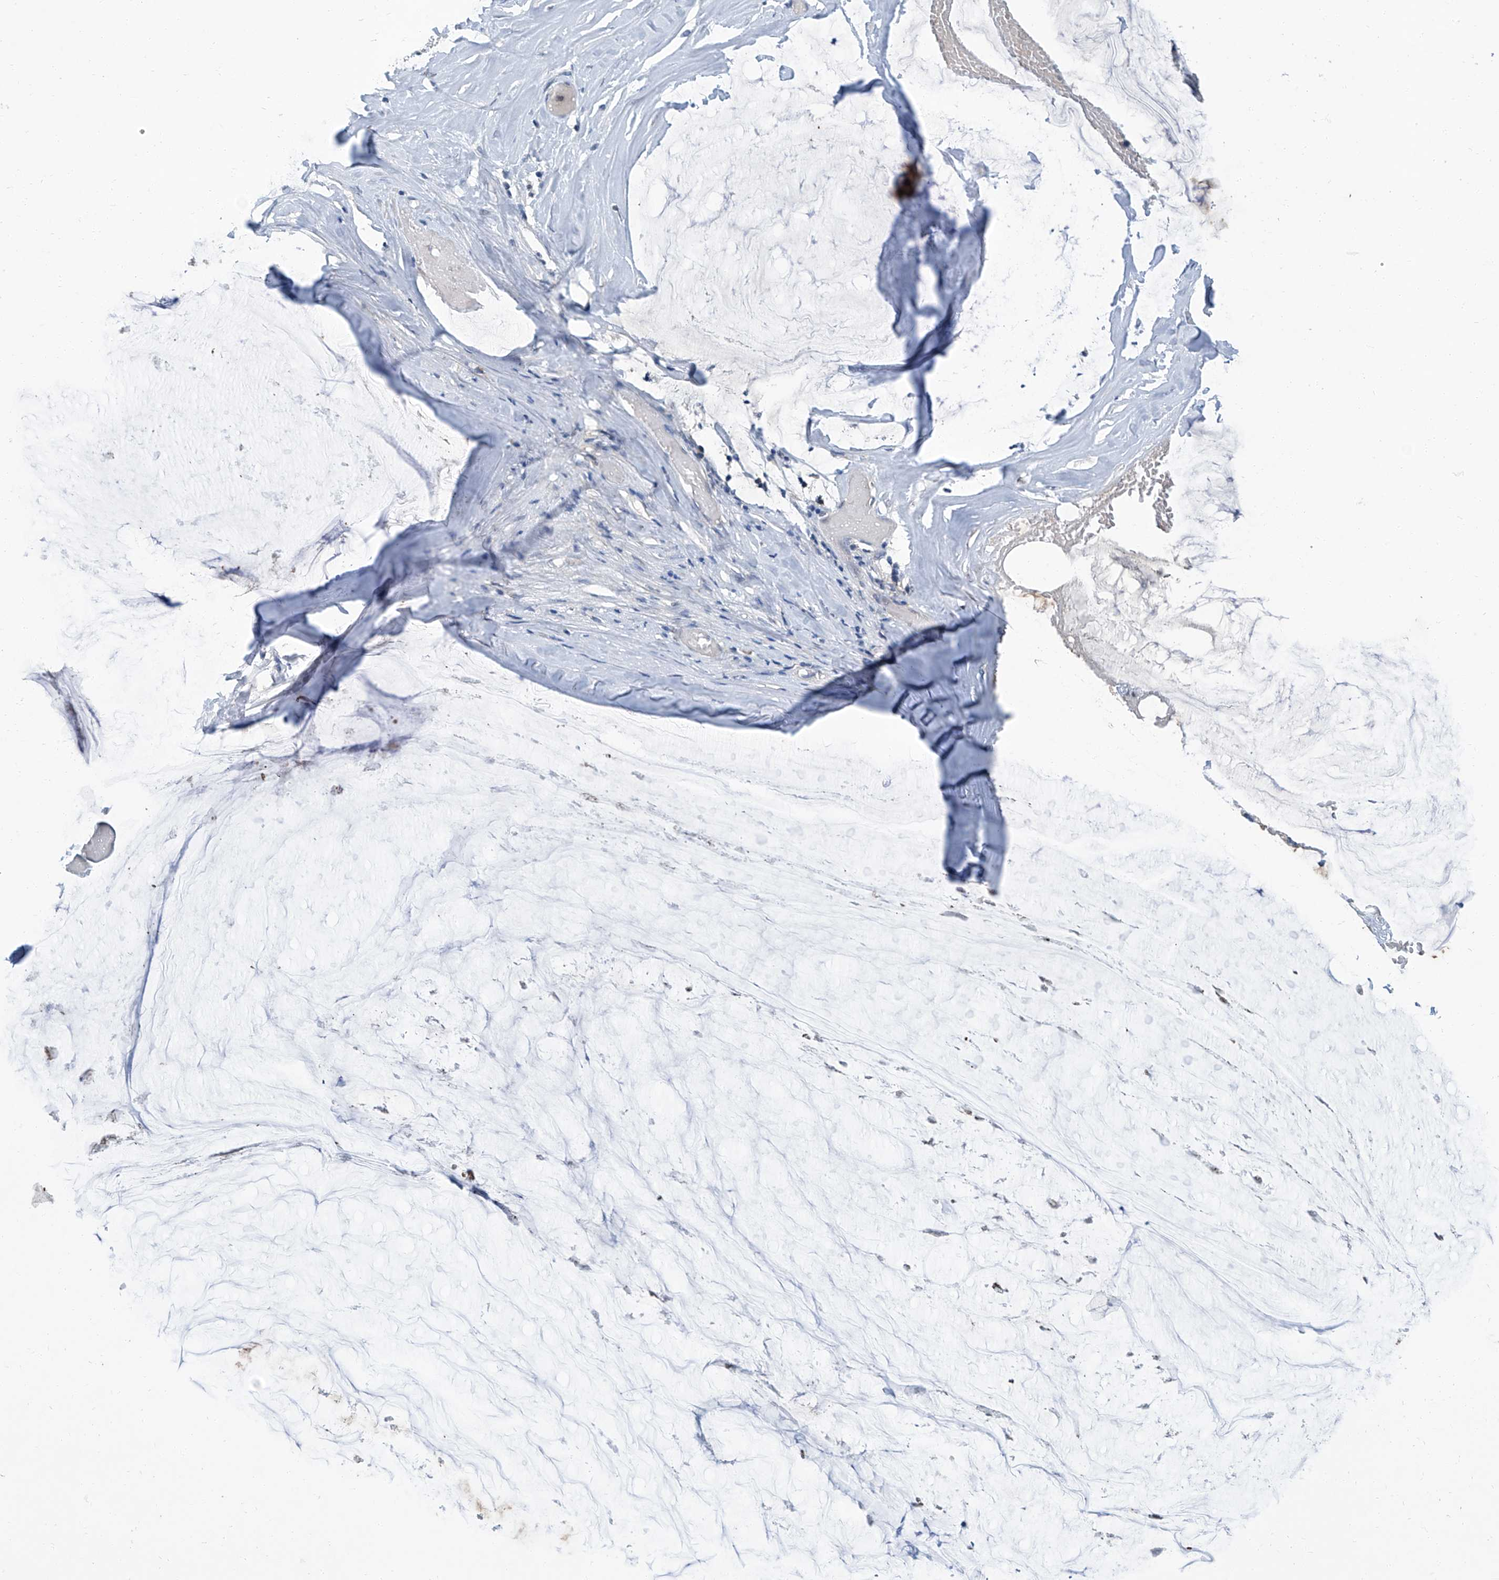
{"staining": {"intensity": "negative", "quantity": "none", "location": "none"}, "tissue": "ovarian cancer", "cell_type": "Tumor cells", "image_type": "cancer", "snomed": [{"axis": "morphology", "description": "Cystadenocarcinoma, mucinous, NOS"}, {"axis": "topography", "description": "Ovary"}], "caption": "Tumor cells show no significant protein expression in mucinous cystadenocarcinoma (ovarian). (IHC, brightfield microscopy, high magnification).", "gene": "CLK1", "patient": {"sex": "female", "age": 39}}